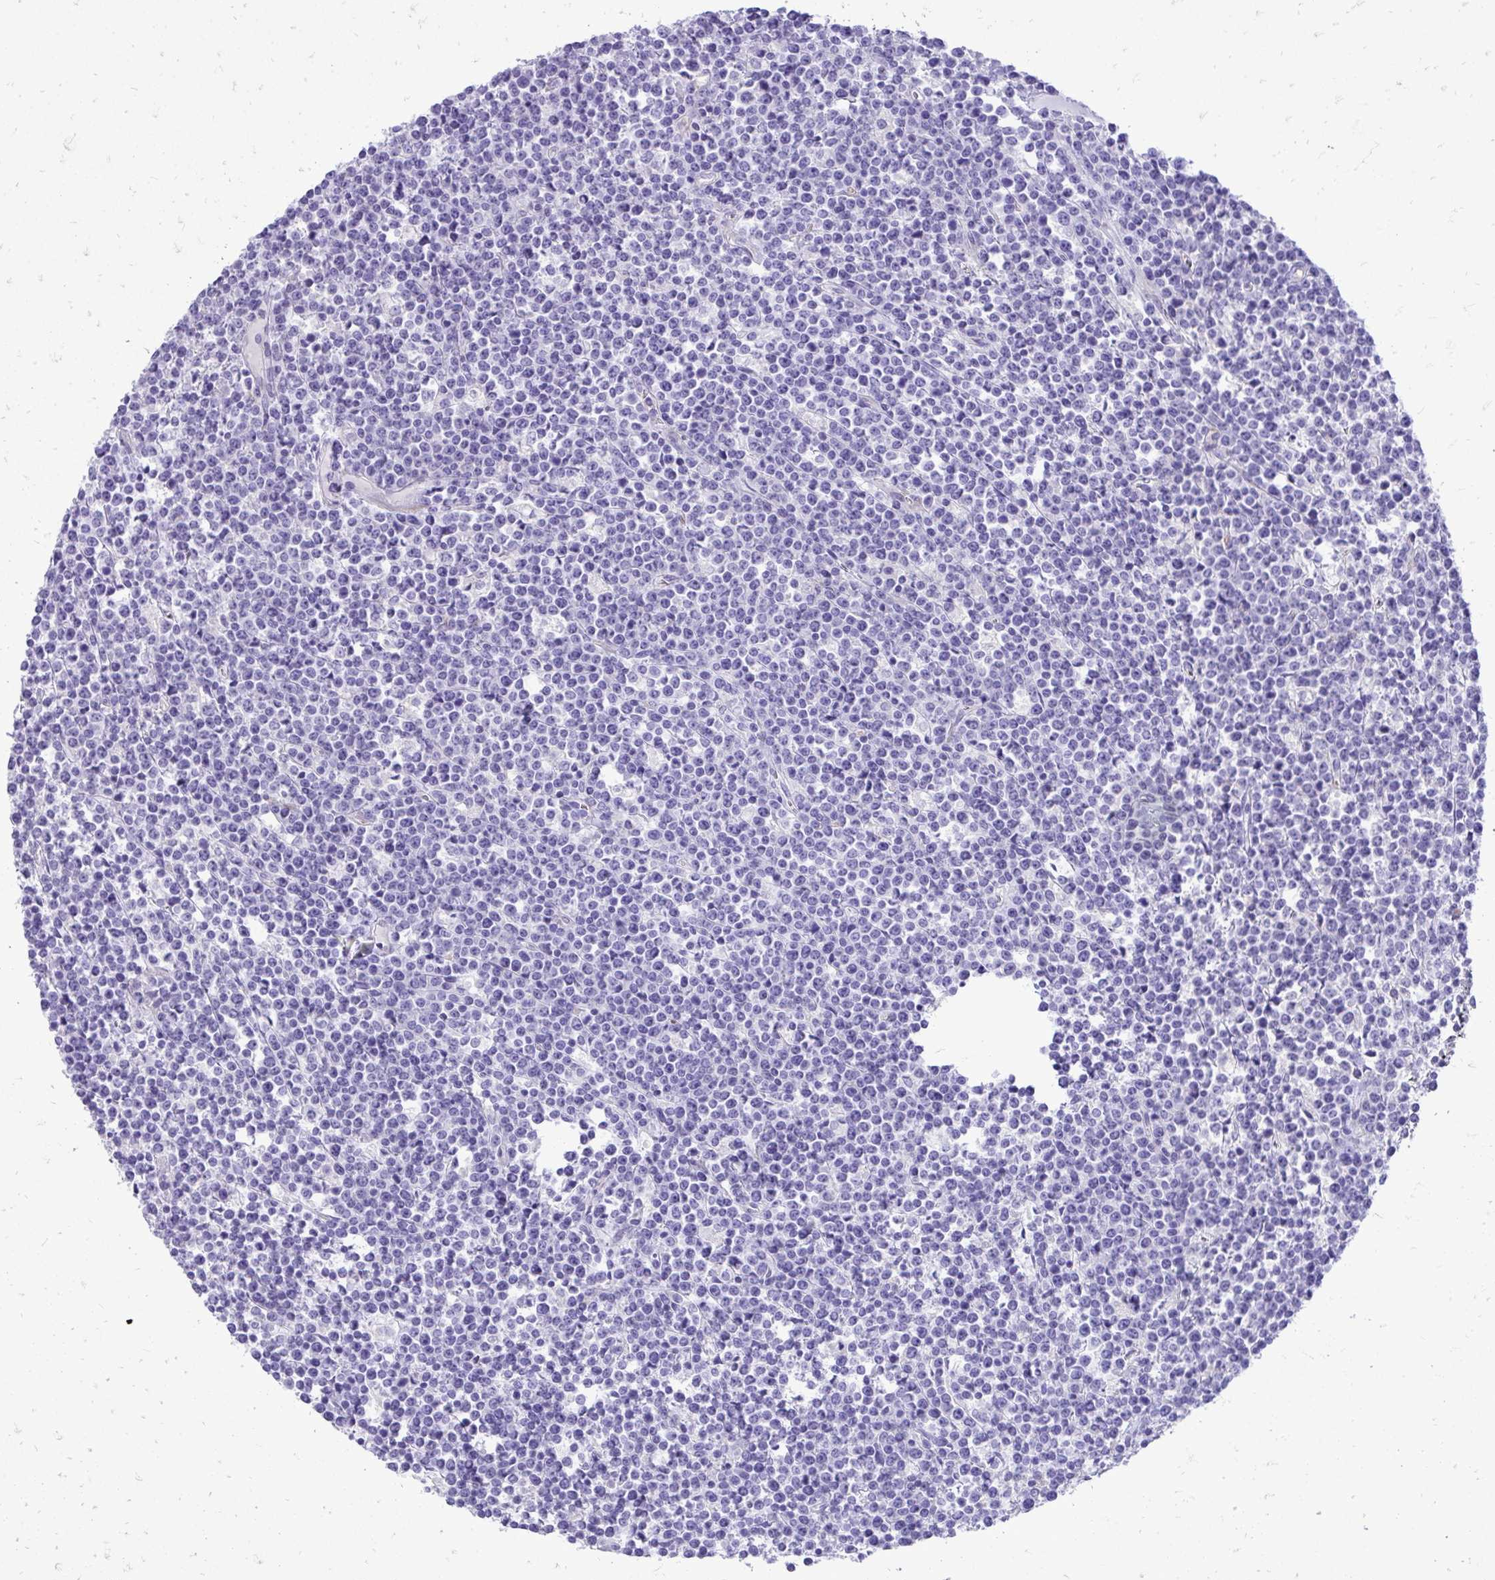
{"staining": {"intensity": "negative", "quantity": "none", "location": "none"}, "tissue": "lymphoma", "cell_type": "Tumor cells", "image_type": "cancer", "snomed": [{"axis": "morphology", "description": "Malignant lymphoma, non-Hodgkin's type, High grade"}, {"axis": "topography", "description": "Ovary"}], "caption": "Human malignant lymphoma, non-Hodgkin's type (high-grade) stained for a protein using immunohistochemistry shows no staining in tumor cells.", "gene": "PELI3", "patient": {"sex": "female", "age": 56}}